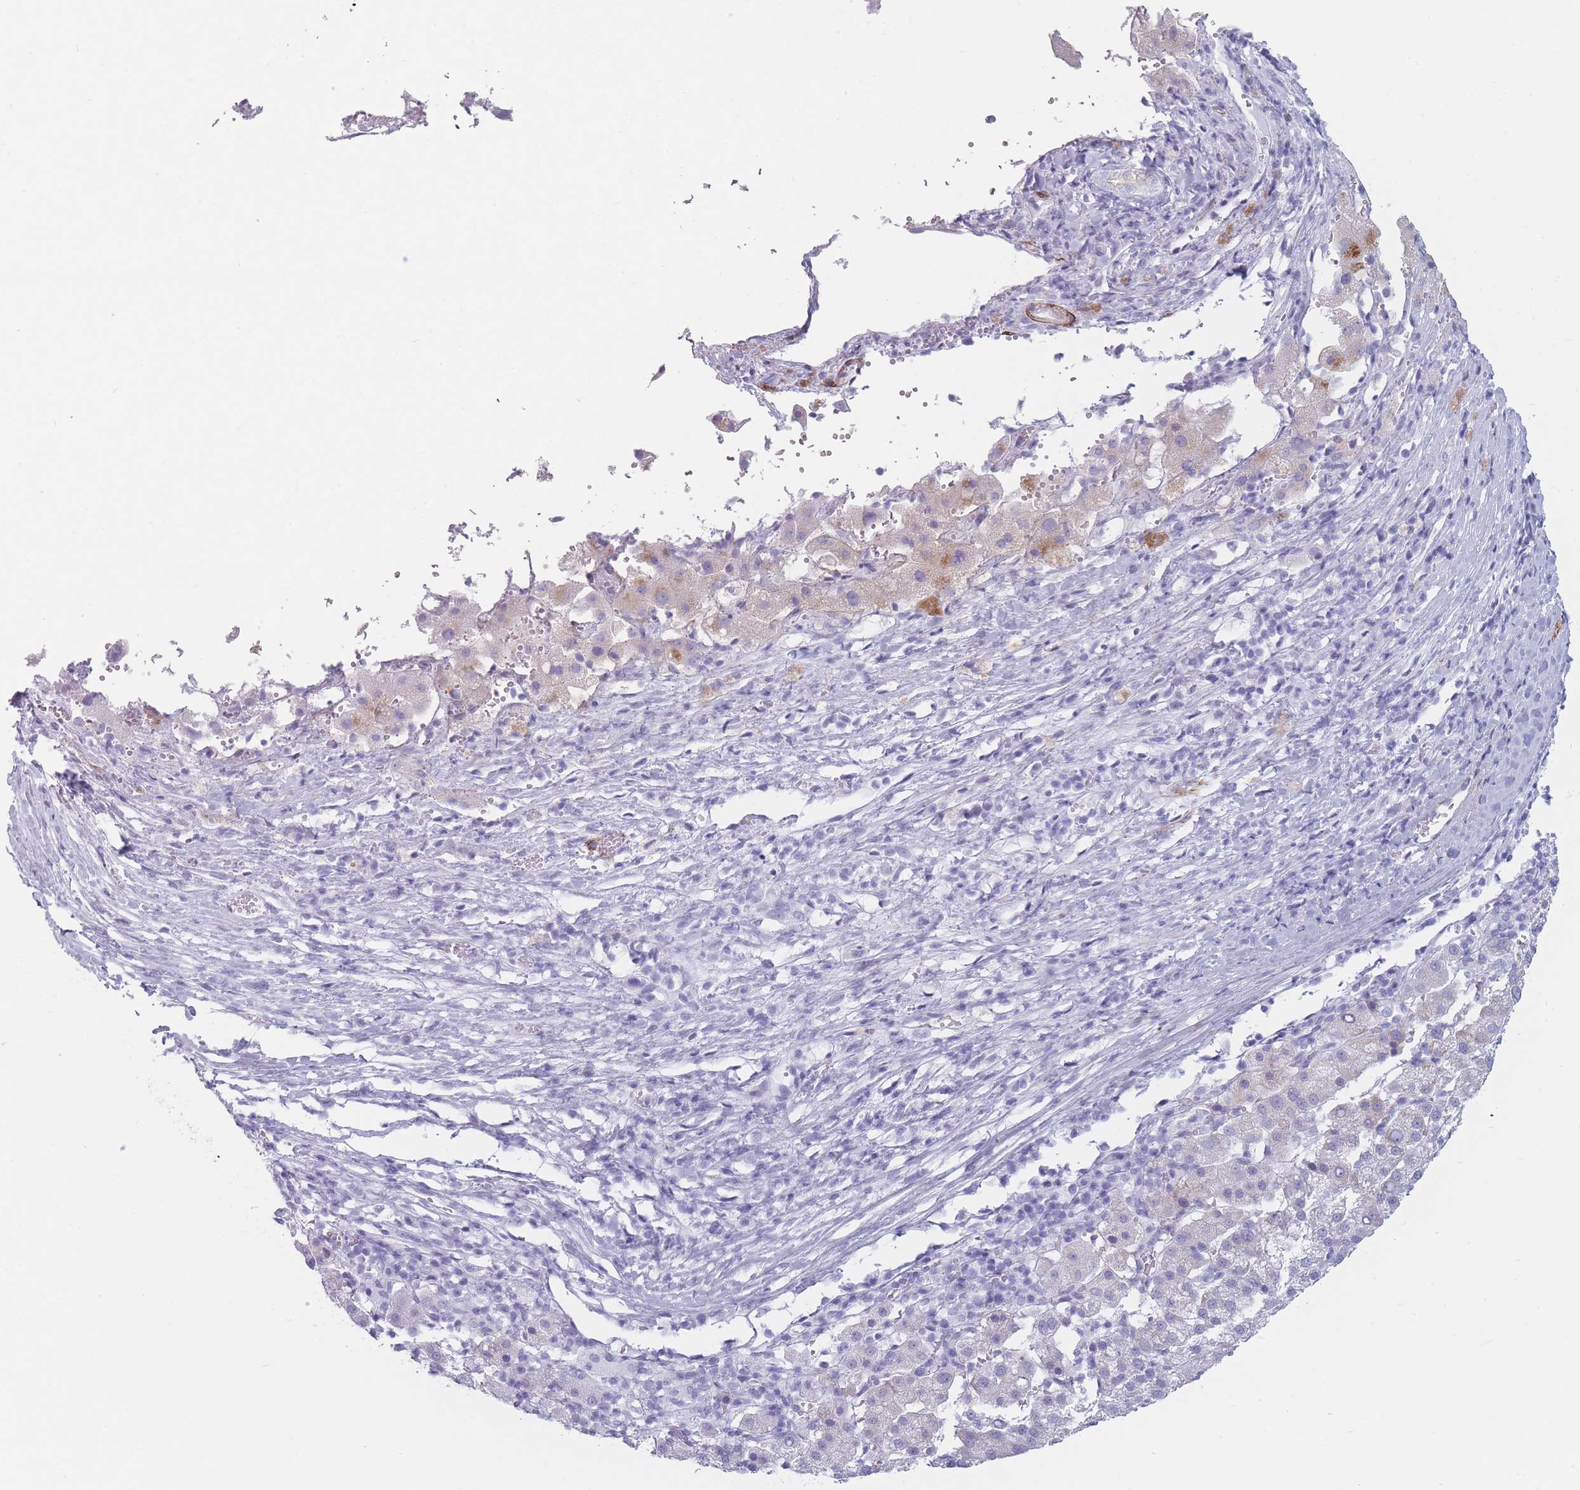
{"staining": {"intensity": "negative", "quantity": "none", "location": "none"}, "tissue": "liver cancer", "cell_type": "Tumor cells", "image_type": "cancer", "snomed": [{"axis": "morphology", "description": "Carcinoma, Hepatocellular, NOS"}, {"axis": "topography", "description": "Liver"}], "caption": "A histopathology image of human hepatocellular carcinoma (liver) is negative for staining in tumor cells.", "gene": "IFNA6", "patient": {"sex": "female", "age": 58}}